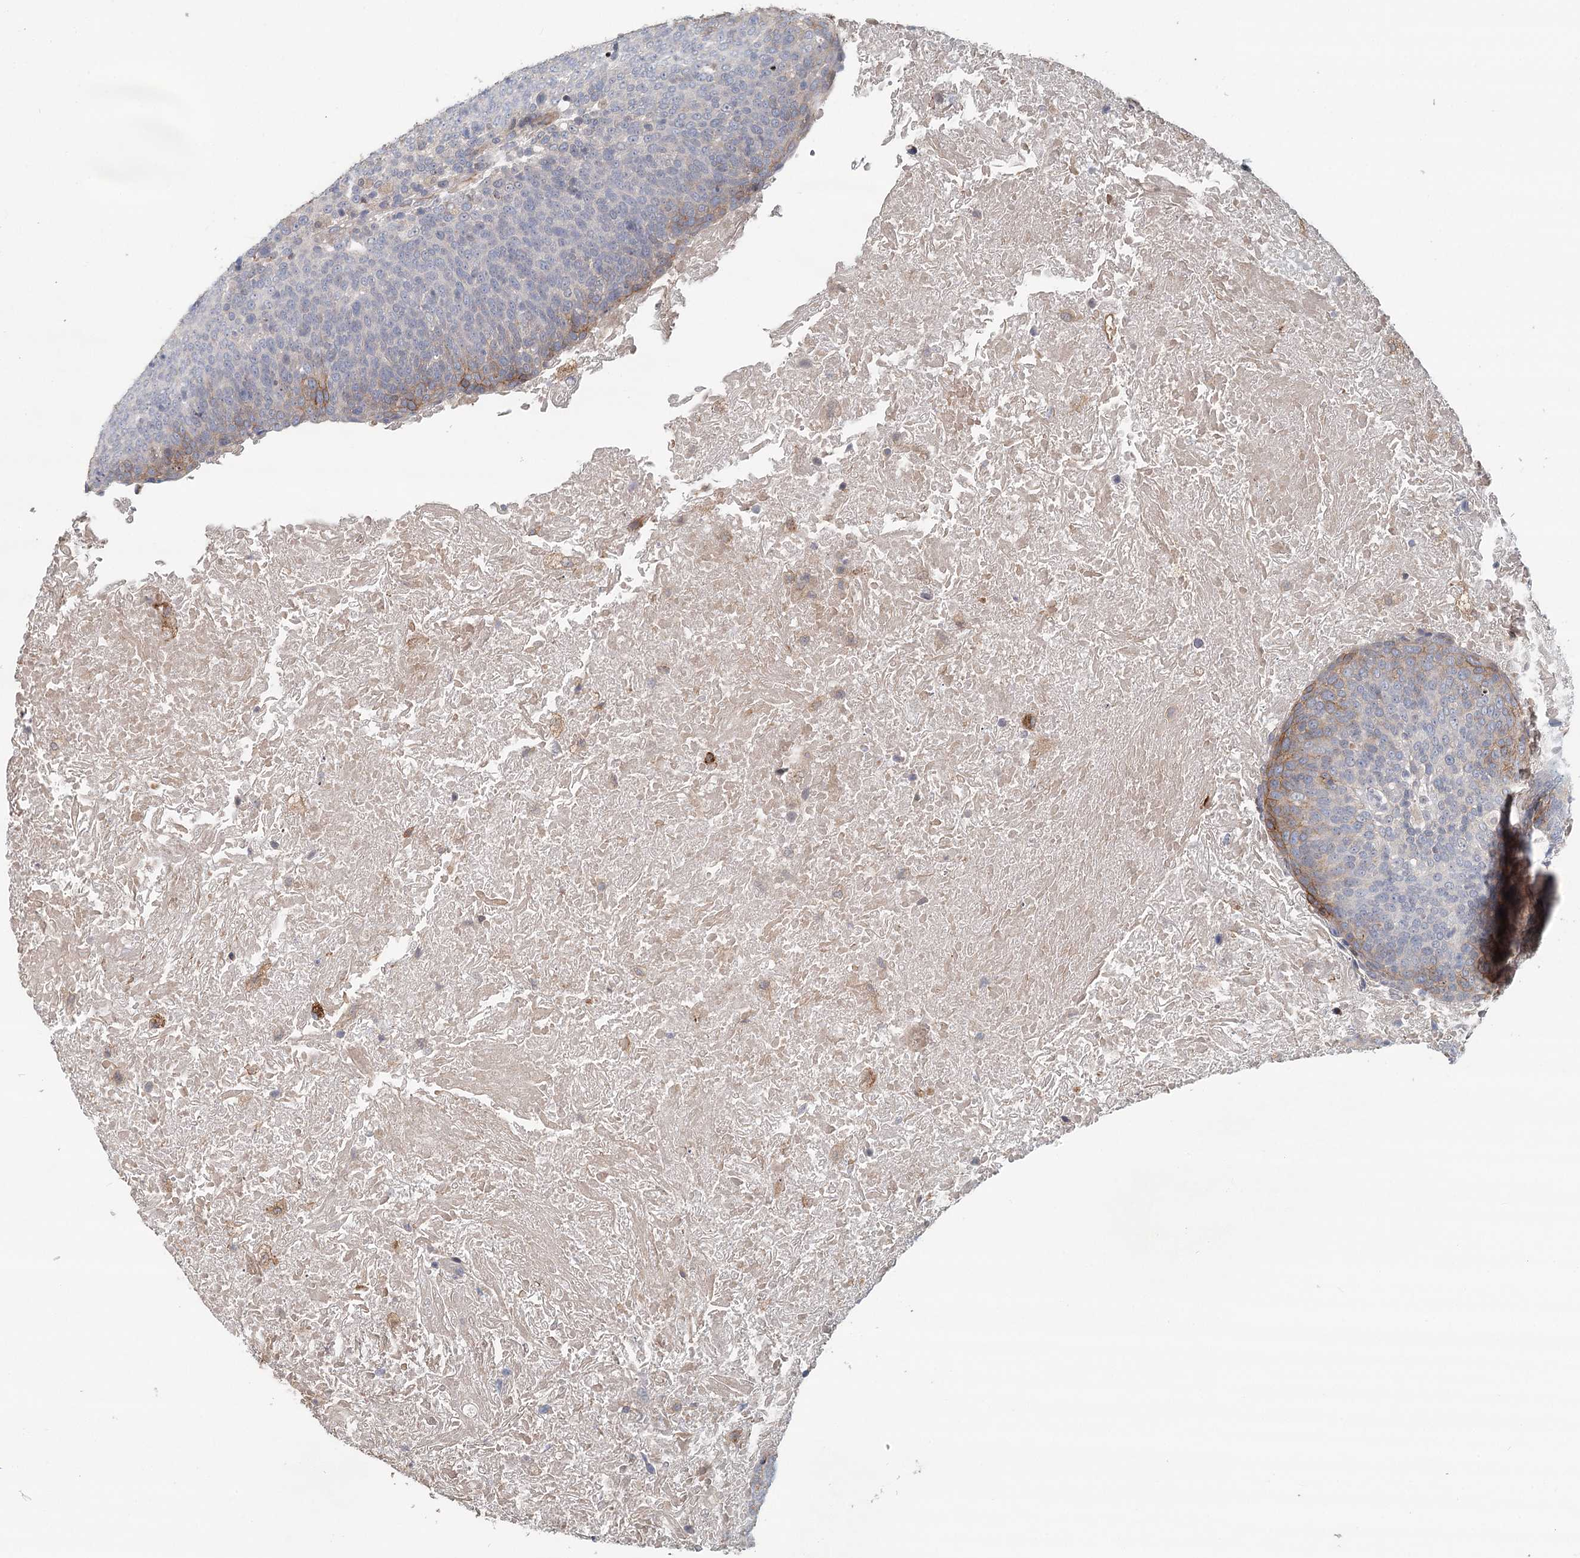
{"staining": {"intensity": "weak", "quantity": "<25%", "location": "cytoplasmic/membranous"}, "tissue": "head and neck cancer", "cell_type": "Tumor cells", "image_type": "cancer", "snomed": [{"axis": "morphology", "description": "Squamous cell carcinoma, NOS"}, {"axis": "morphology", "description": "Squamous cell carcinoma, metastatic, NOS"}, {"axis": "topography", "description": "Lymph node"}, {"axis": "topography", "description": "Head-Neck"}], "caption": "This is an IHC image of human head and neck cancer. There is no positivity in tumor cells.", "gene": "RNF111", "patient": {"sex": "male", "age": 62}}